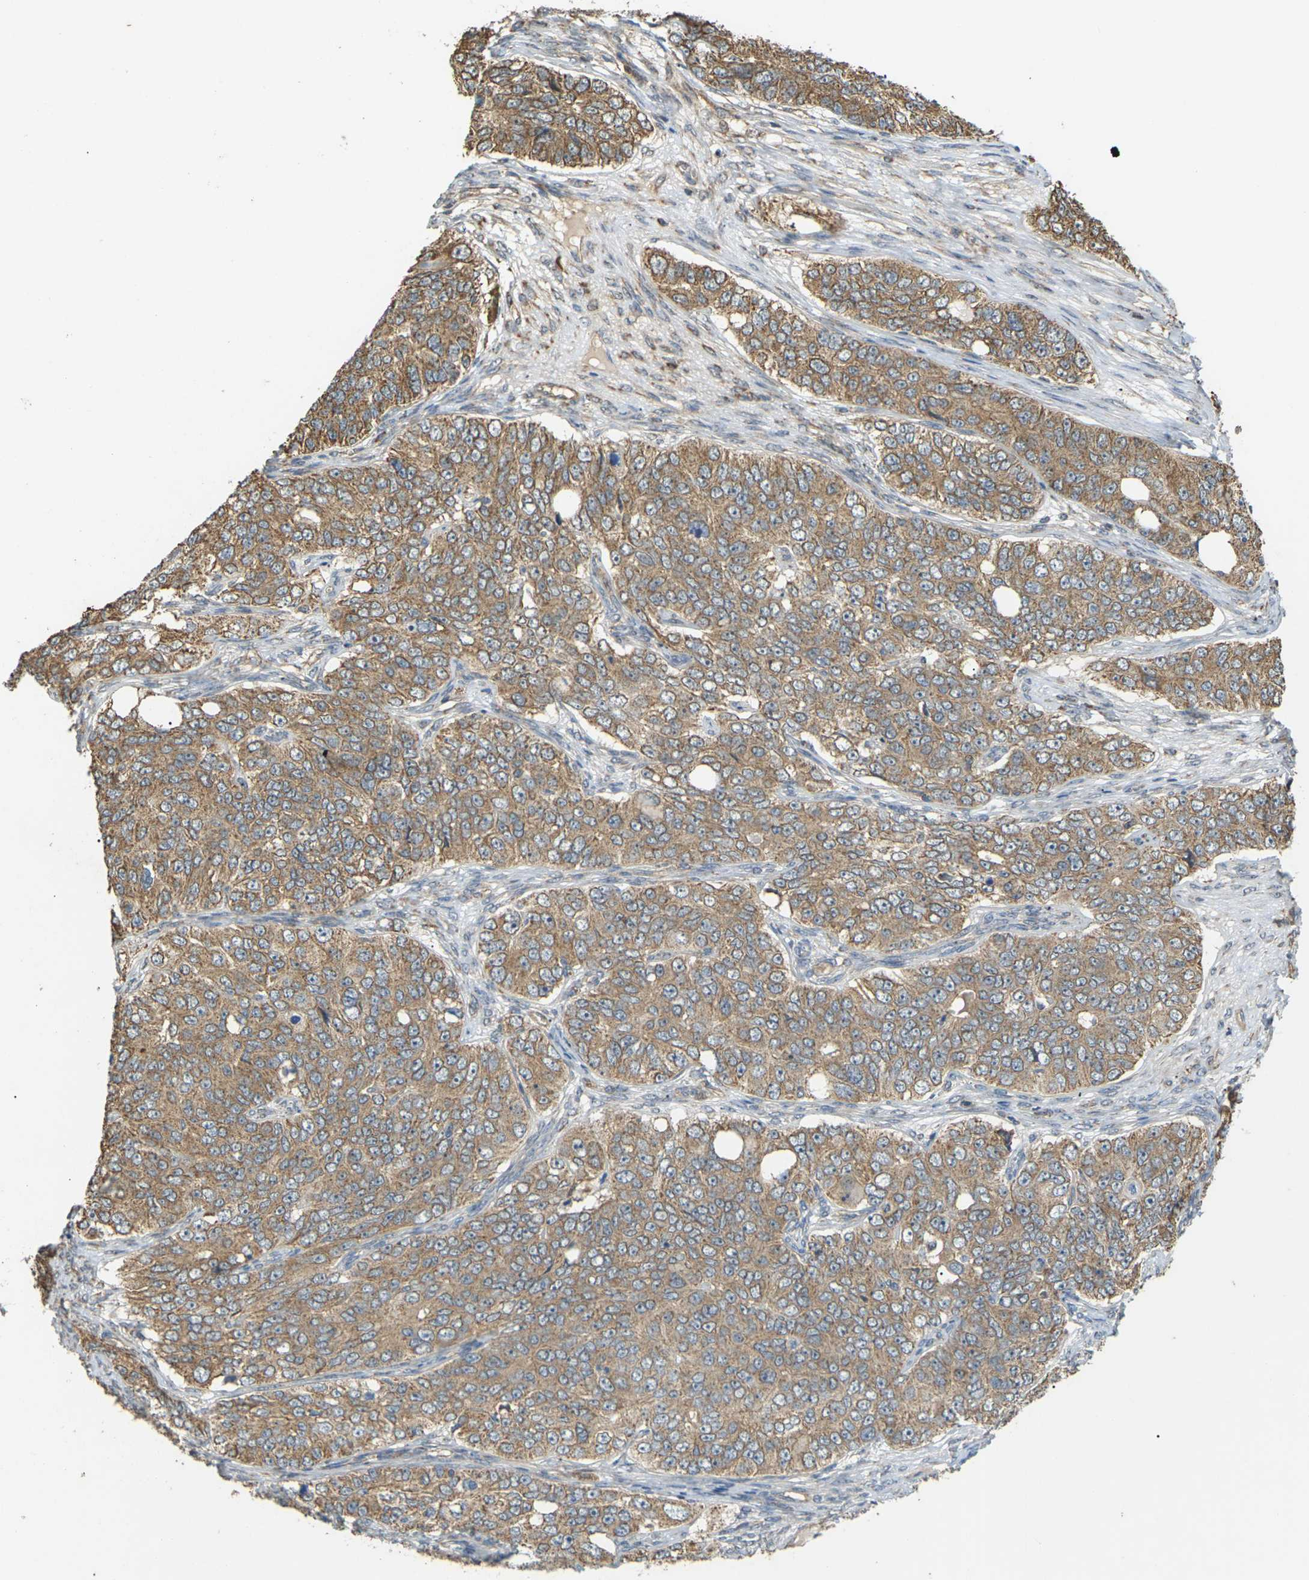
{"staining": {"intensity": "moderate", "quantity": ">75%", "location": "cytoplasmic/membranous"}, "tissue": "ovarian cancer", "cell_type": "Tumor cells", "image_type": "cancer", "snomed": [{"axis": "morphology", "description": "Carcinoma, endometroid"}, {"axis": "topography", "description": "Ovary"}], "caption": "Moderate cytoplasmic/membranous staining for a protein is seen in about >75% of tumor cells of ovarian cancer (endometroid carcinoma) using immunohistochemistry (IHC).", "gene": "KSR1", "patient": {"sex": "female", "age": 51}}